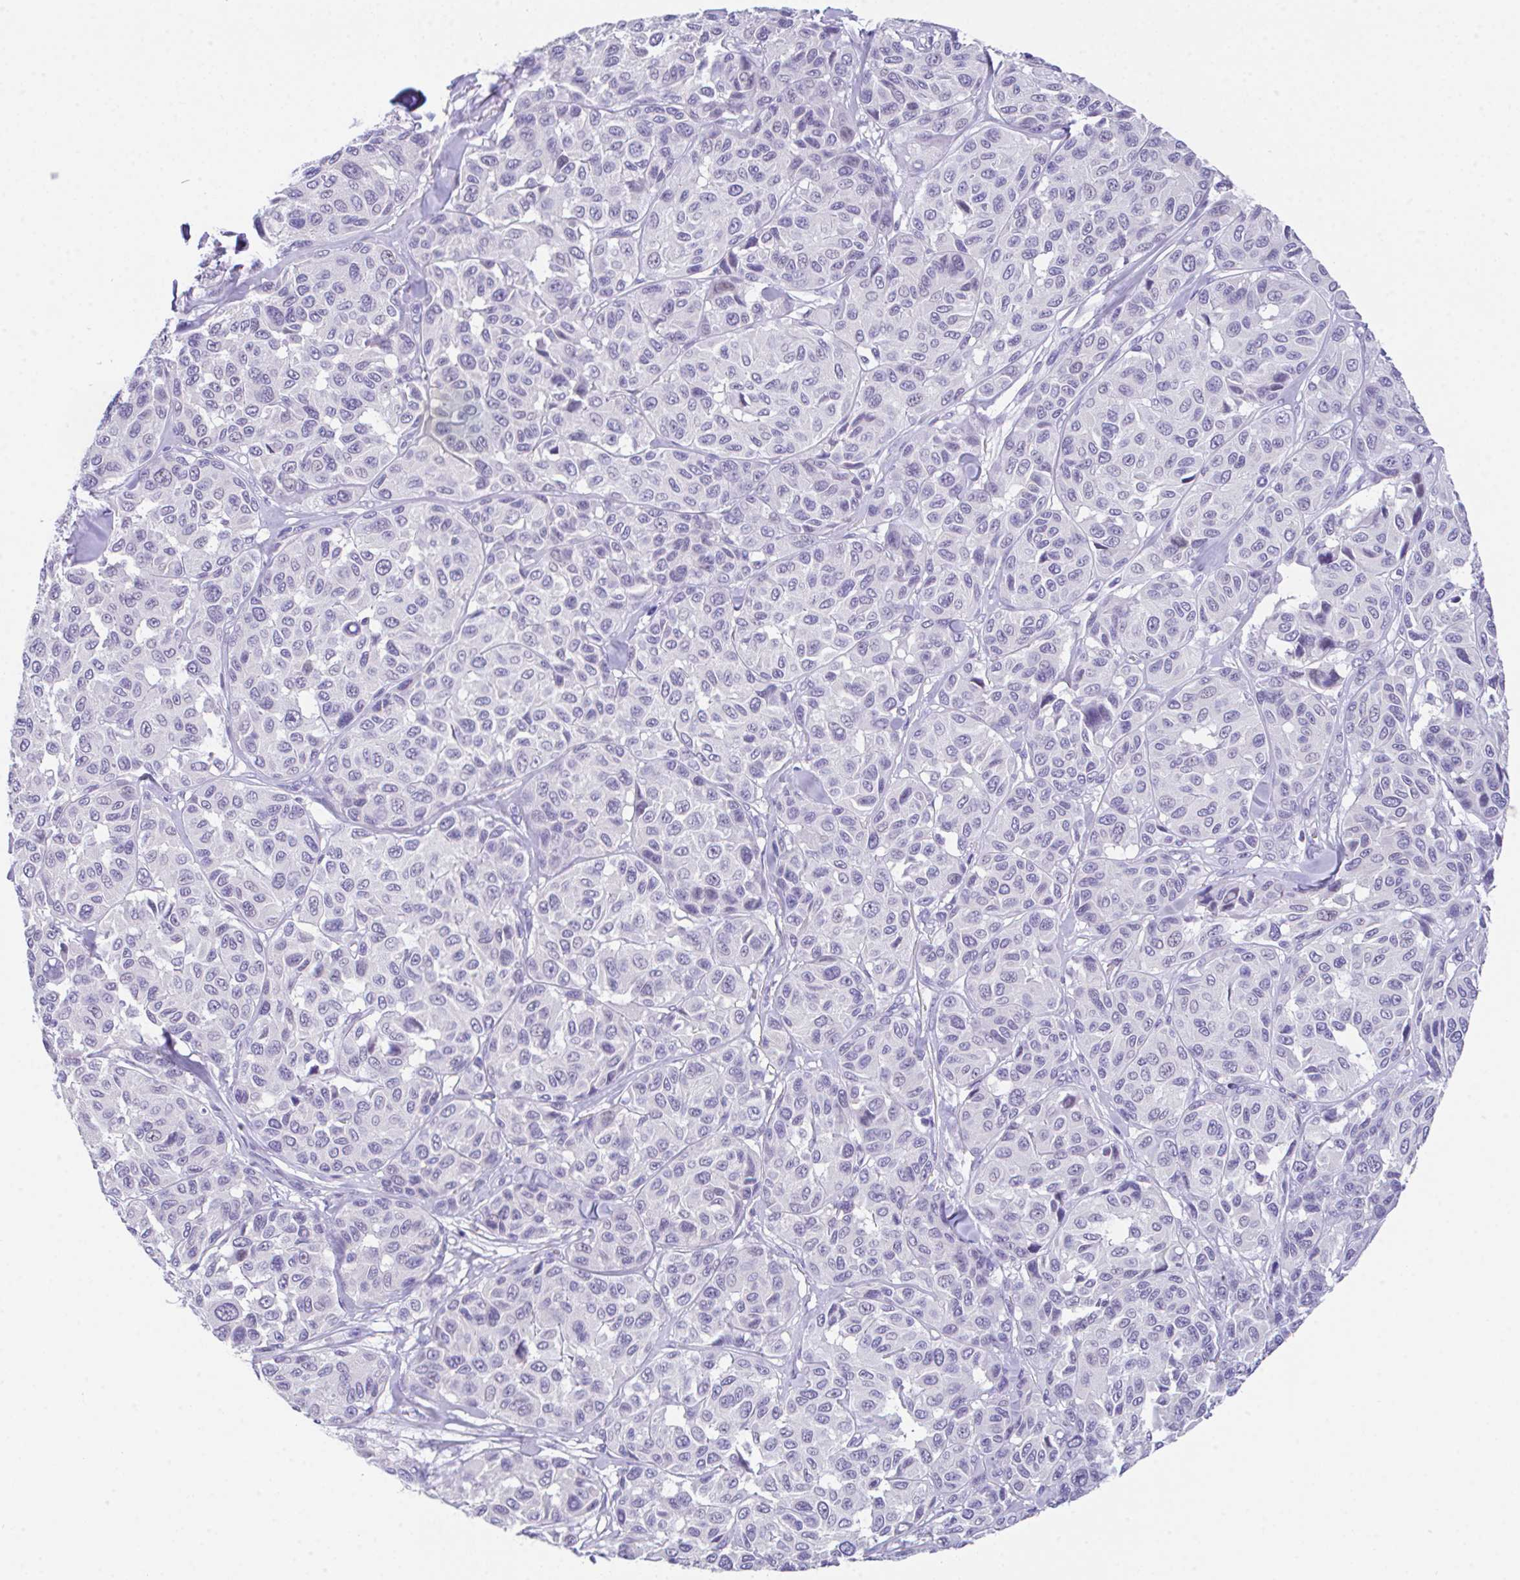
{"staining": {"intensity": "negative", "quantity": "none", "location": "none"}, "tissue": "melanoma", "cell_type": "Tumor cells", "image_type": "cancer", "snomed": [{"axis": "morphology", "description": "Malignant melanoma, NOS"}, {"axis": "topography", "description": "Skin"}], "caption": "High power microscopy micrograph of an IHC histopathology image of melanoma, revealing no significant positivity in tumor cells. Nuclei are stained in blue.", "gene": "HOXB4", "patient": {"sex": "female", "age": 66}}